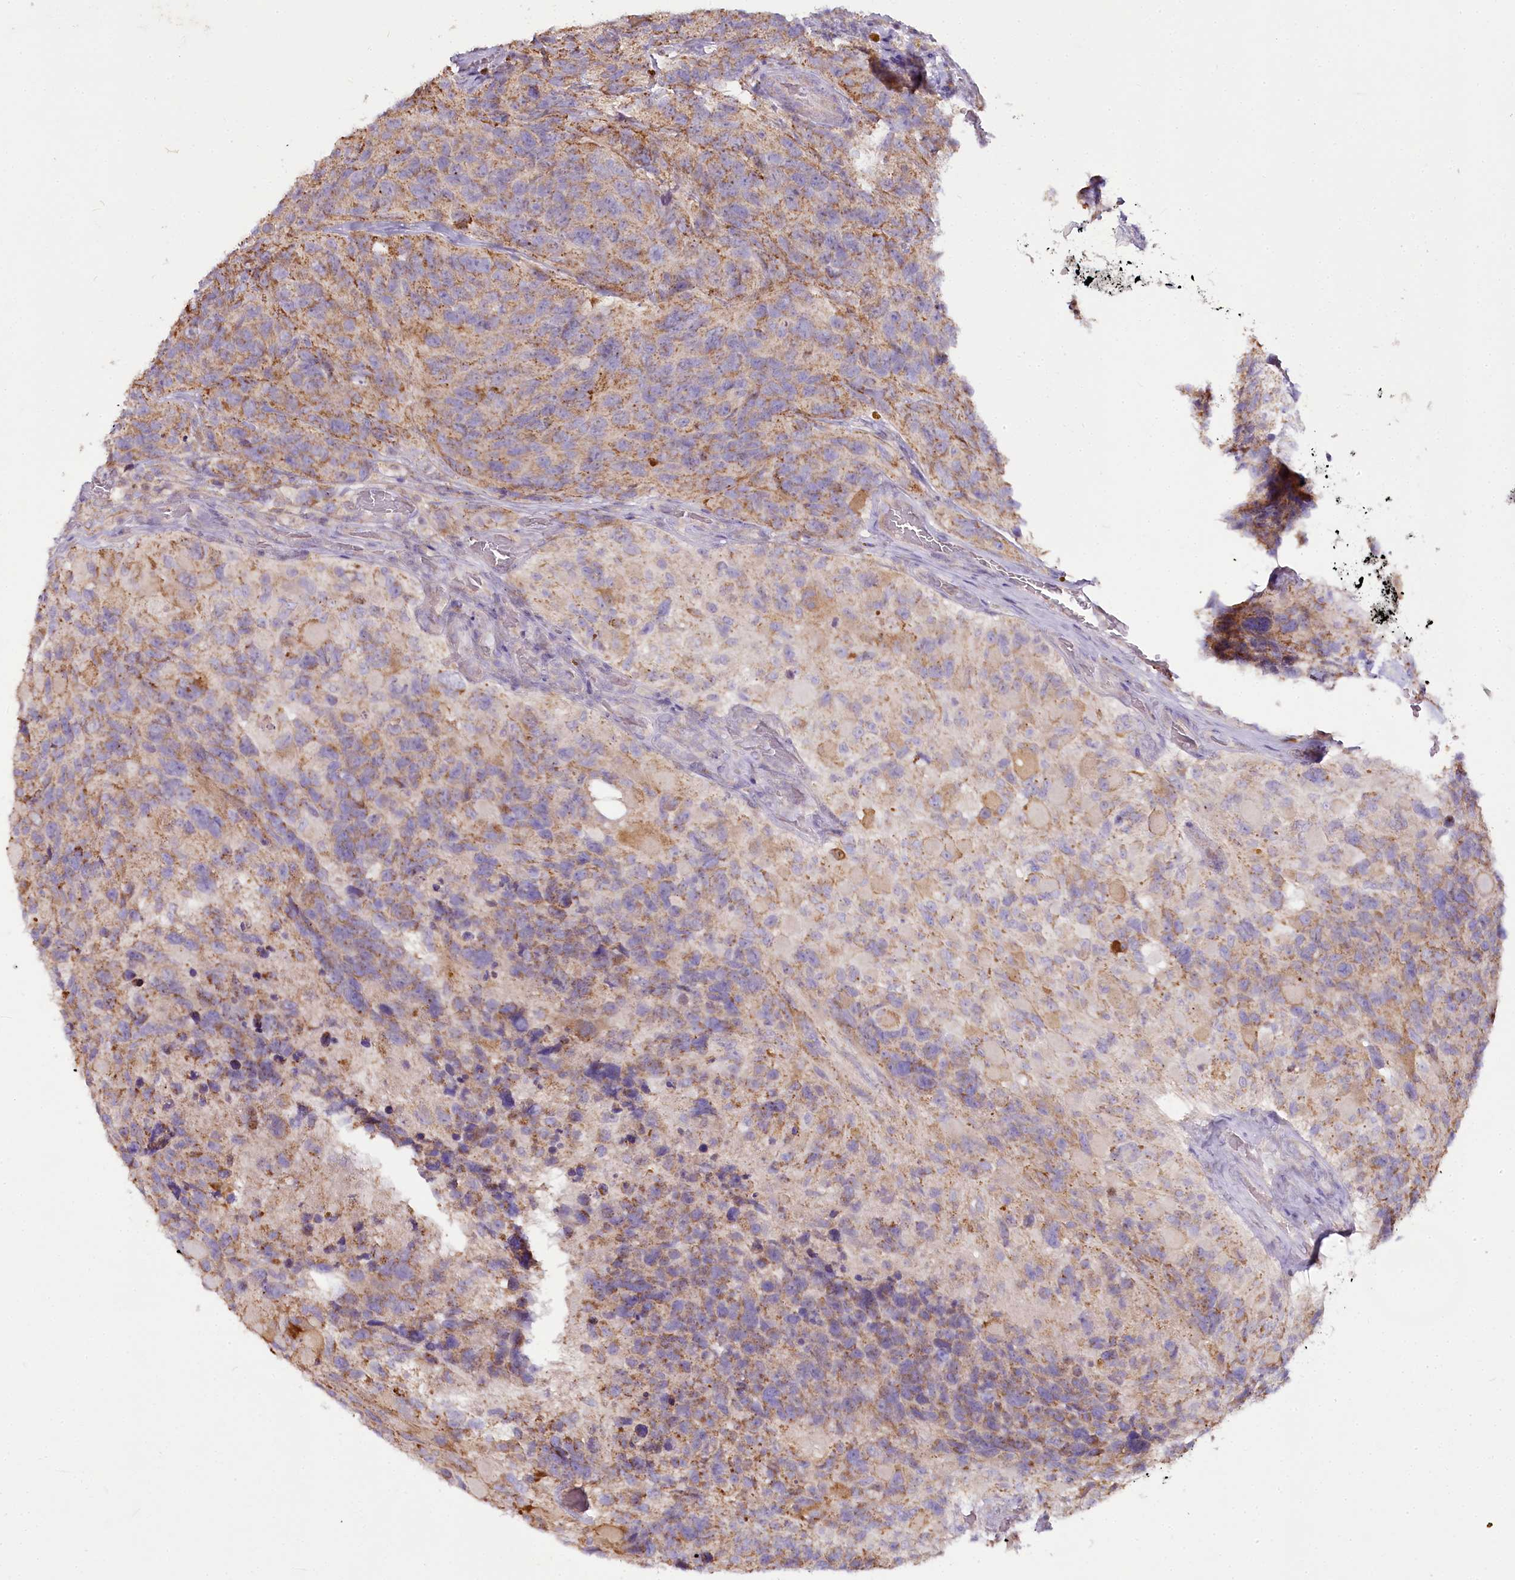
{"staining": {"intensity": "moderate", "quantity": ">75%", "location": "cytoplasmic/membranous"}, "tissue": "glioma", "cell_type": "Tumor cells", "image_type": "cancer", "snomed": [{"axis": "morphology", "description": "Glioma, malignant, High grade"}, {"axis": "topography", "description": "Brain"}], "caption": "High-grade glioma (malignant) stained for a protein displays moderate cytoplasmic/membranous positivity in tumor cells. (DAB (3,3'-diaminobenzidine) IHC with brightfield microscopy, high magnification).", "gene": "ACOX2", "patient": {"sex": "male", "age": 69}}